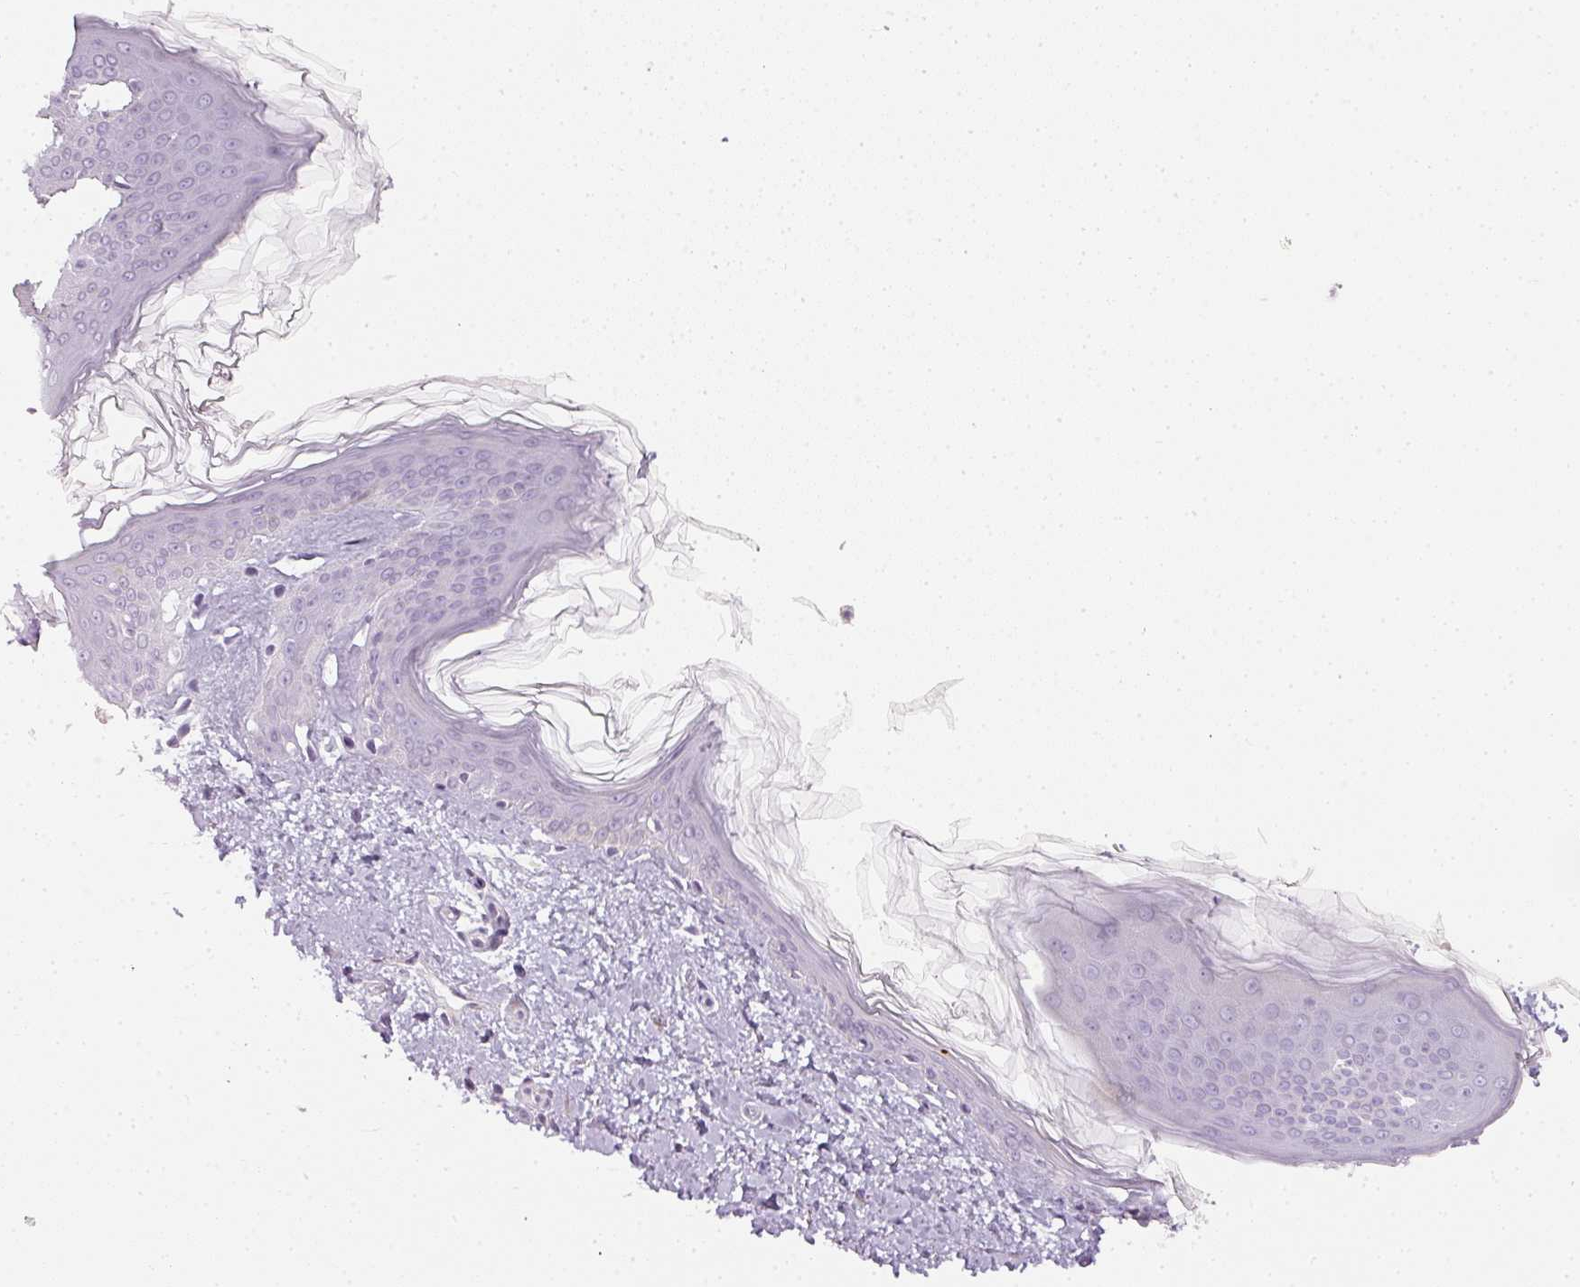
{"staining": {"intensity": "negative", "quantity": "none", "location": "none"}, "tissue": "skin", "cell_type": "Fibroblasts", "image_type": "normal", "snomed": [{"axis": "morphology", "description": "Normal tissue, NOS"}, {"axis": "topography", "description": "Skin"}], "caption": "This is a micrograph of immunohistochemistry (IHC) staining of normal skin, which shows no expression in fibroblasts.", "gene": "TMEM42", "patient": {"sex": "female", "age": 41}}